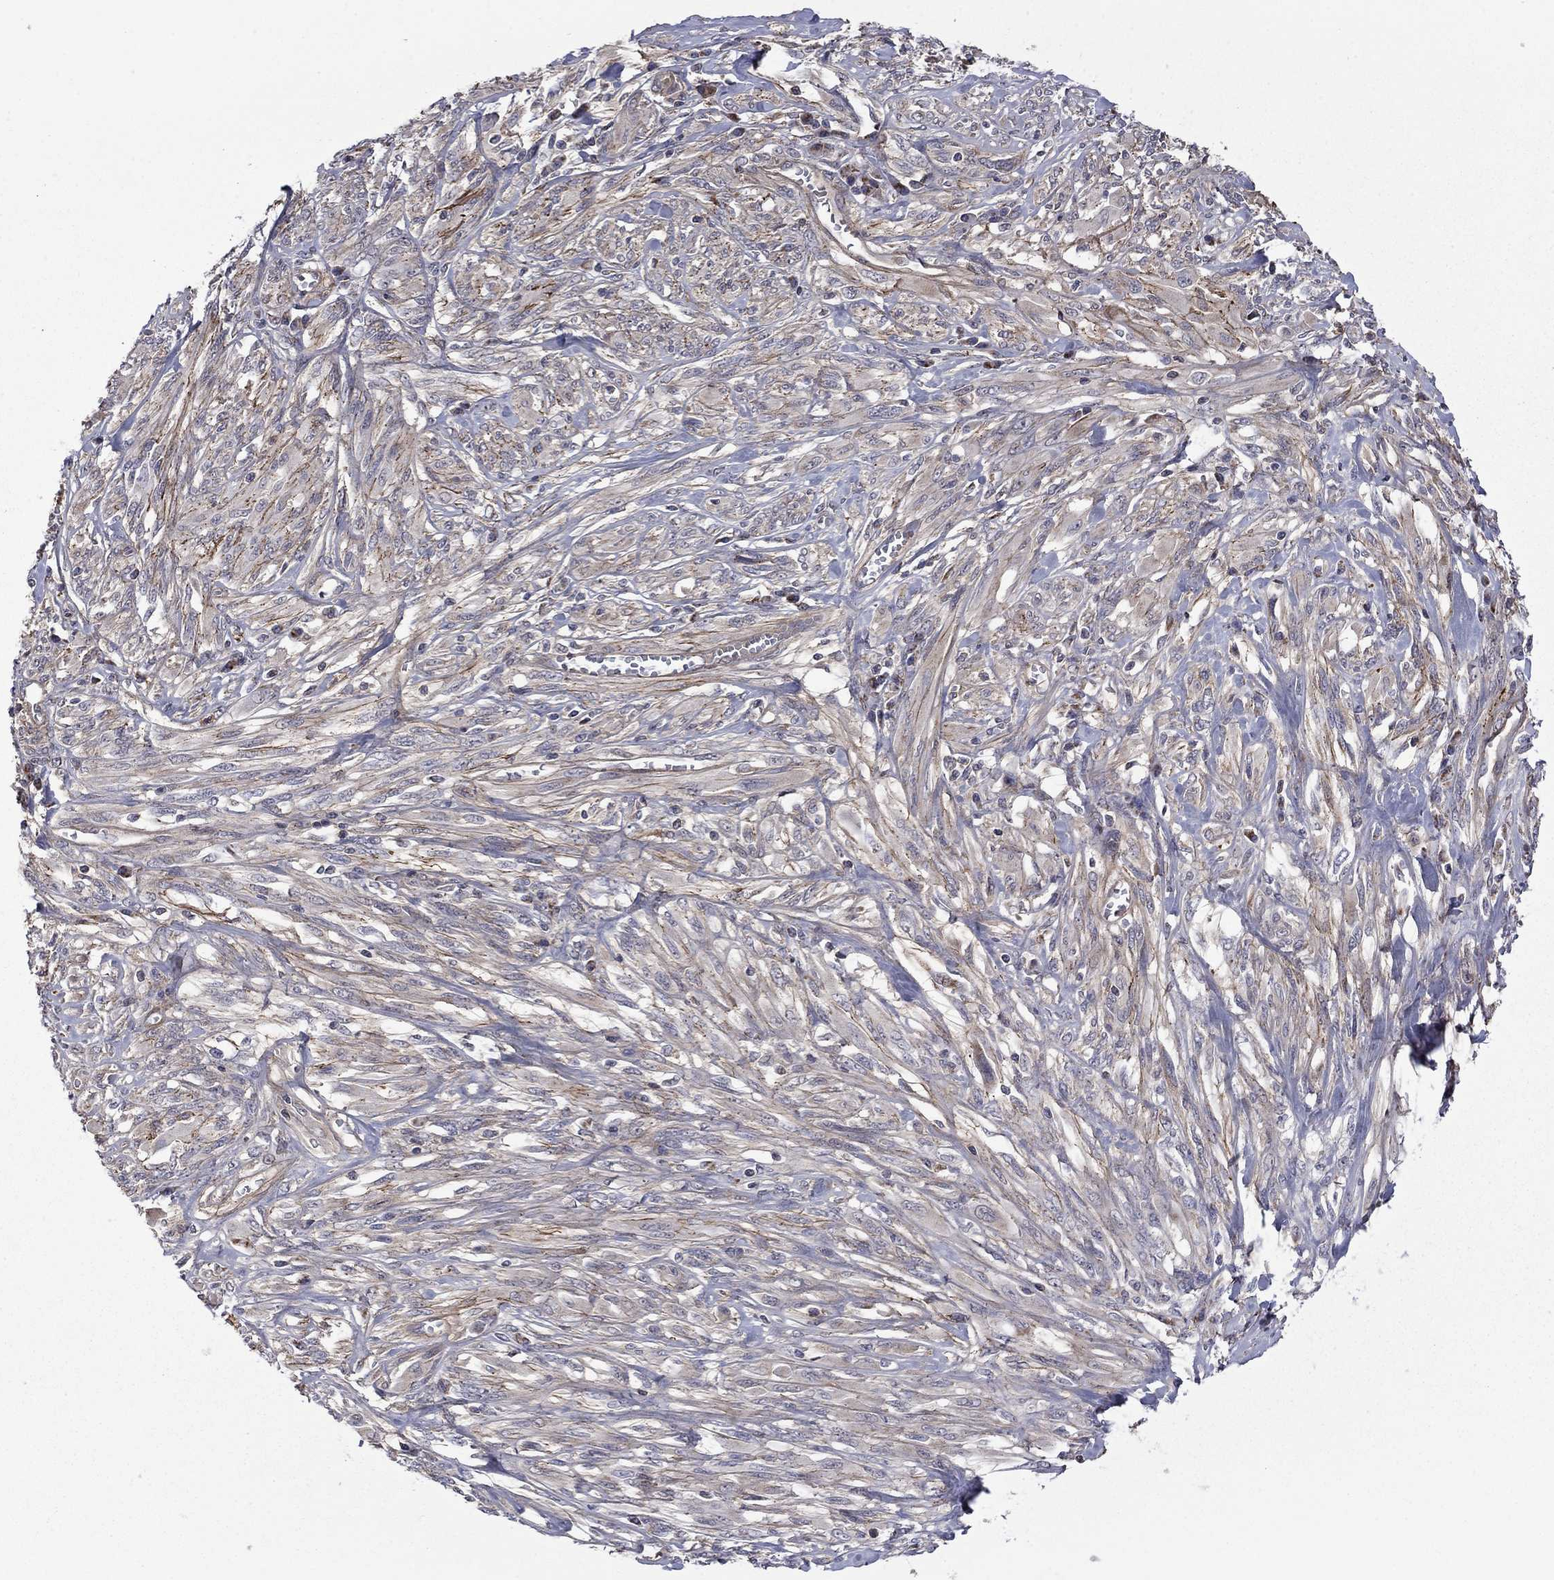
{"staining": {"intensity": "negative", "quantity": "none", "location": "none"}, "tissue": "melanoma", "cell_type": "Tumor cells", "image_type": "cancer", "snomed": [{"axis": "morphology", "description": "Malignant melanoma, NOS"}, {"axis": "topography", "description": "Skin"}], "caption": "Immunohistochemical staining of melanoma displays no significant expression in tumor cells.", "gene": "DOP1B", "patient": {"sex": "female", "age": 91}}